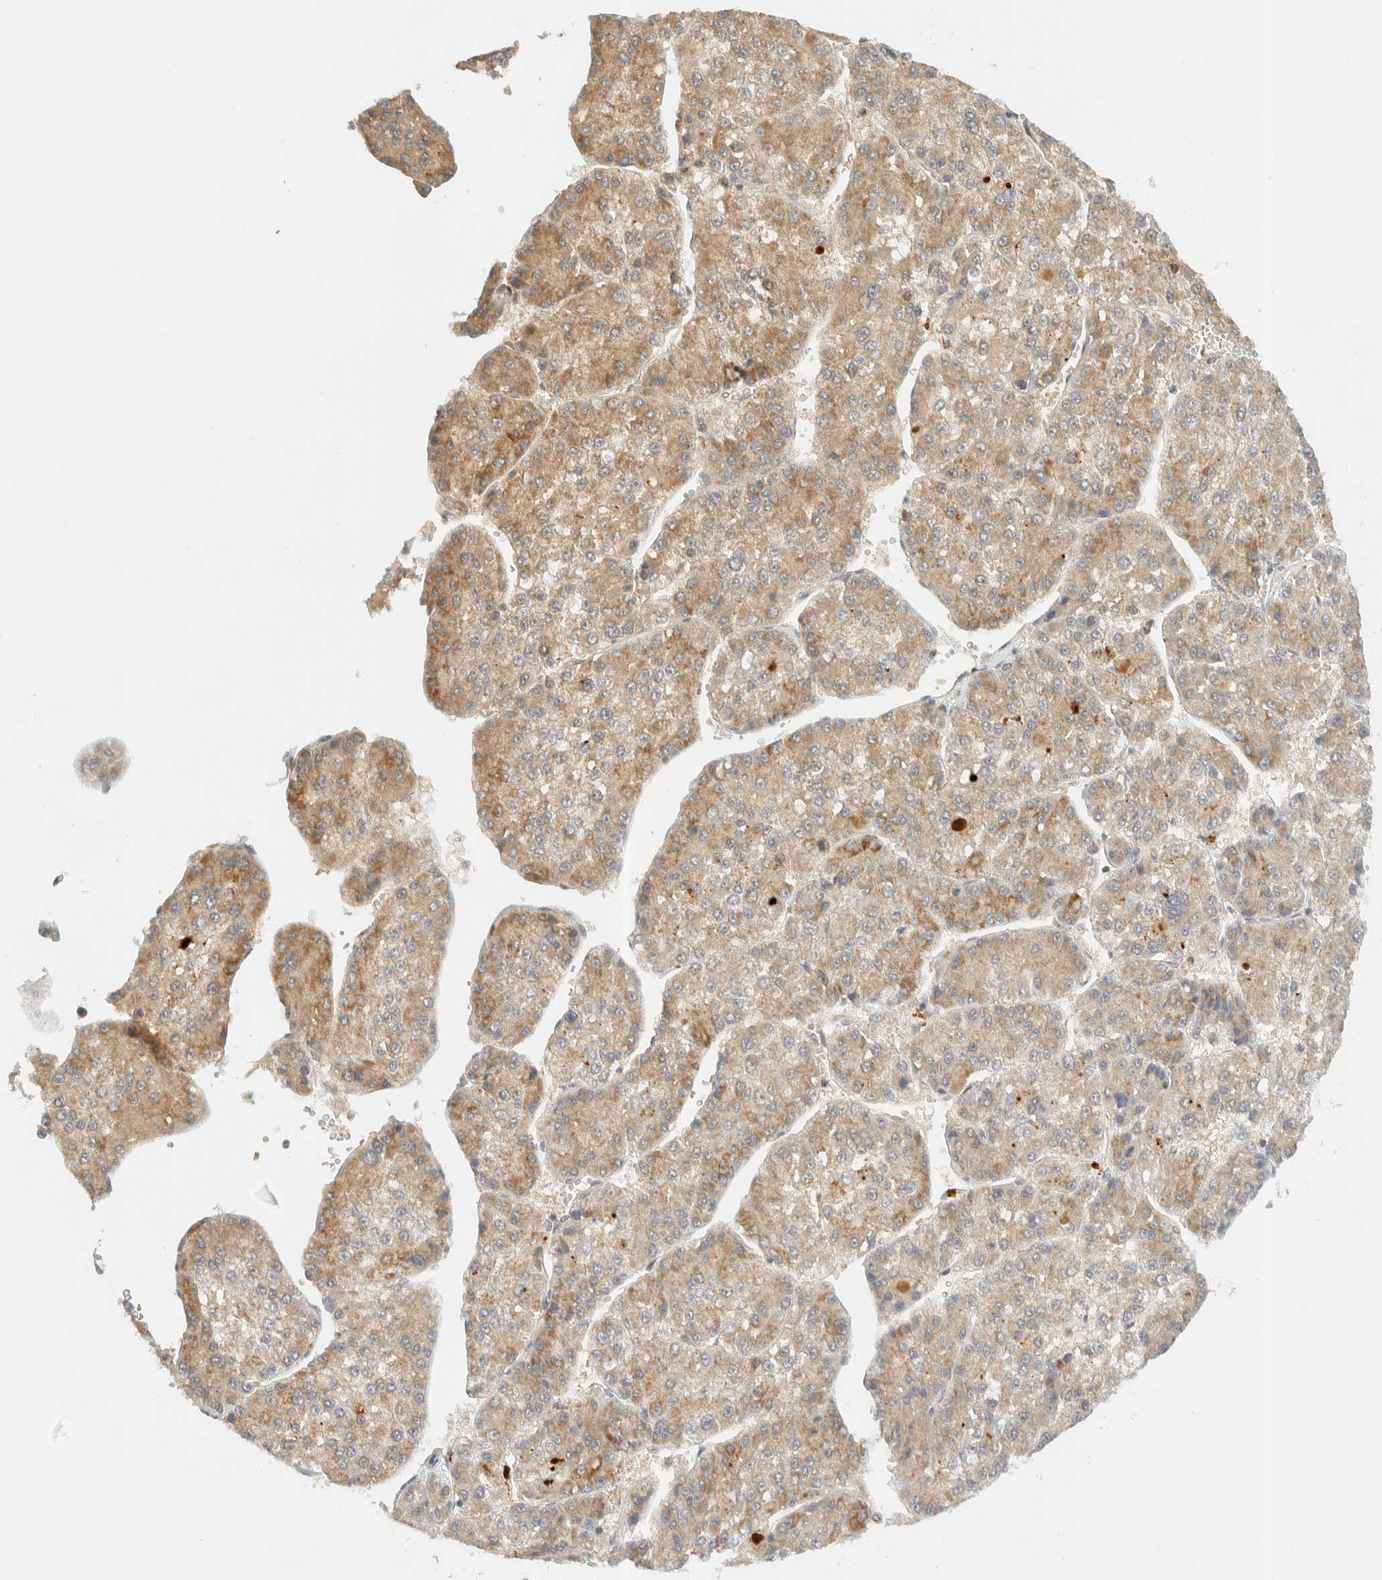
{"staining": {"intensity": "moderate", "quantity": ">75%", "location": "cytoplasmic/membranous"}, "tissue": "liver cancer", "cell_type": "Tumor cells", "image_type": "cancer", "snomed": [{"axis": "morphology", "description": "Carcinoma, Hepatocellular, NOS"}, {"axis": "topography", "description": "Liver"}], "caption": "Liver cancer (hepatocellular carcinoma) stained with a brown dye shows moderate cytoplasmic/membranous positive positivity in about >75% of tumor cells.", "gene": "KIFAP3", "patient": {"sex": "female", "age": 73}}